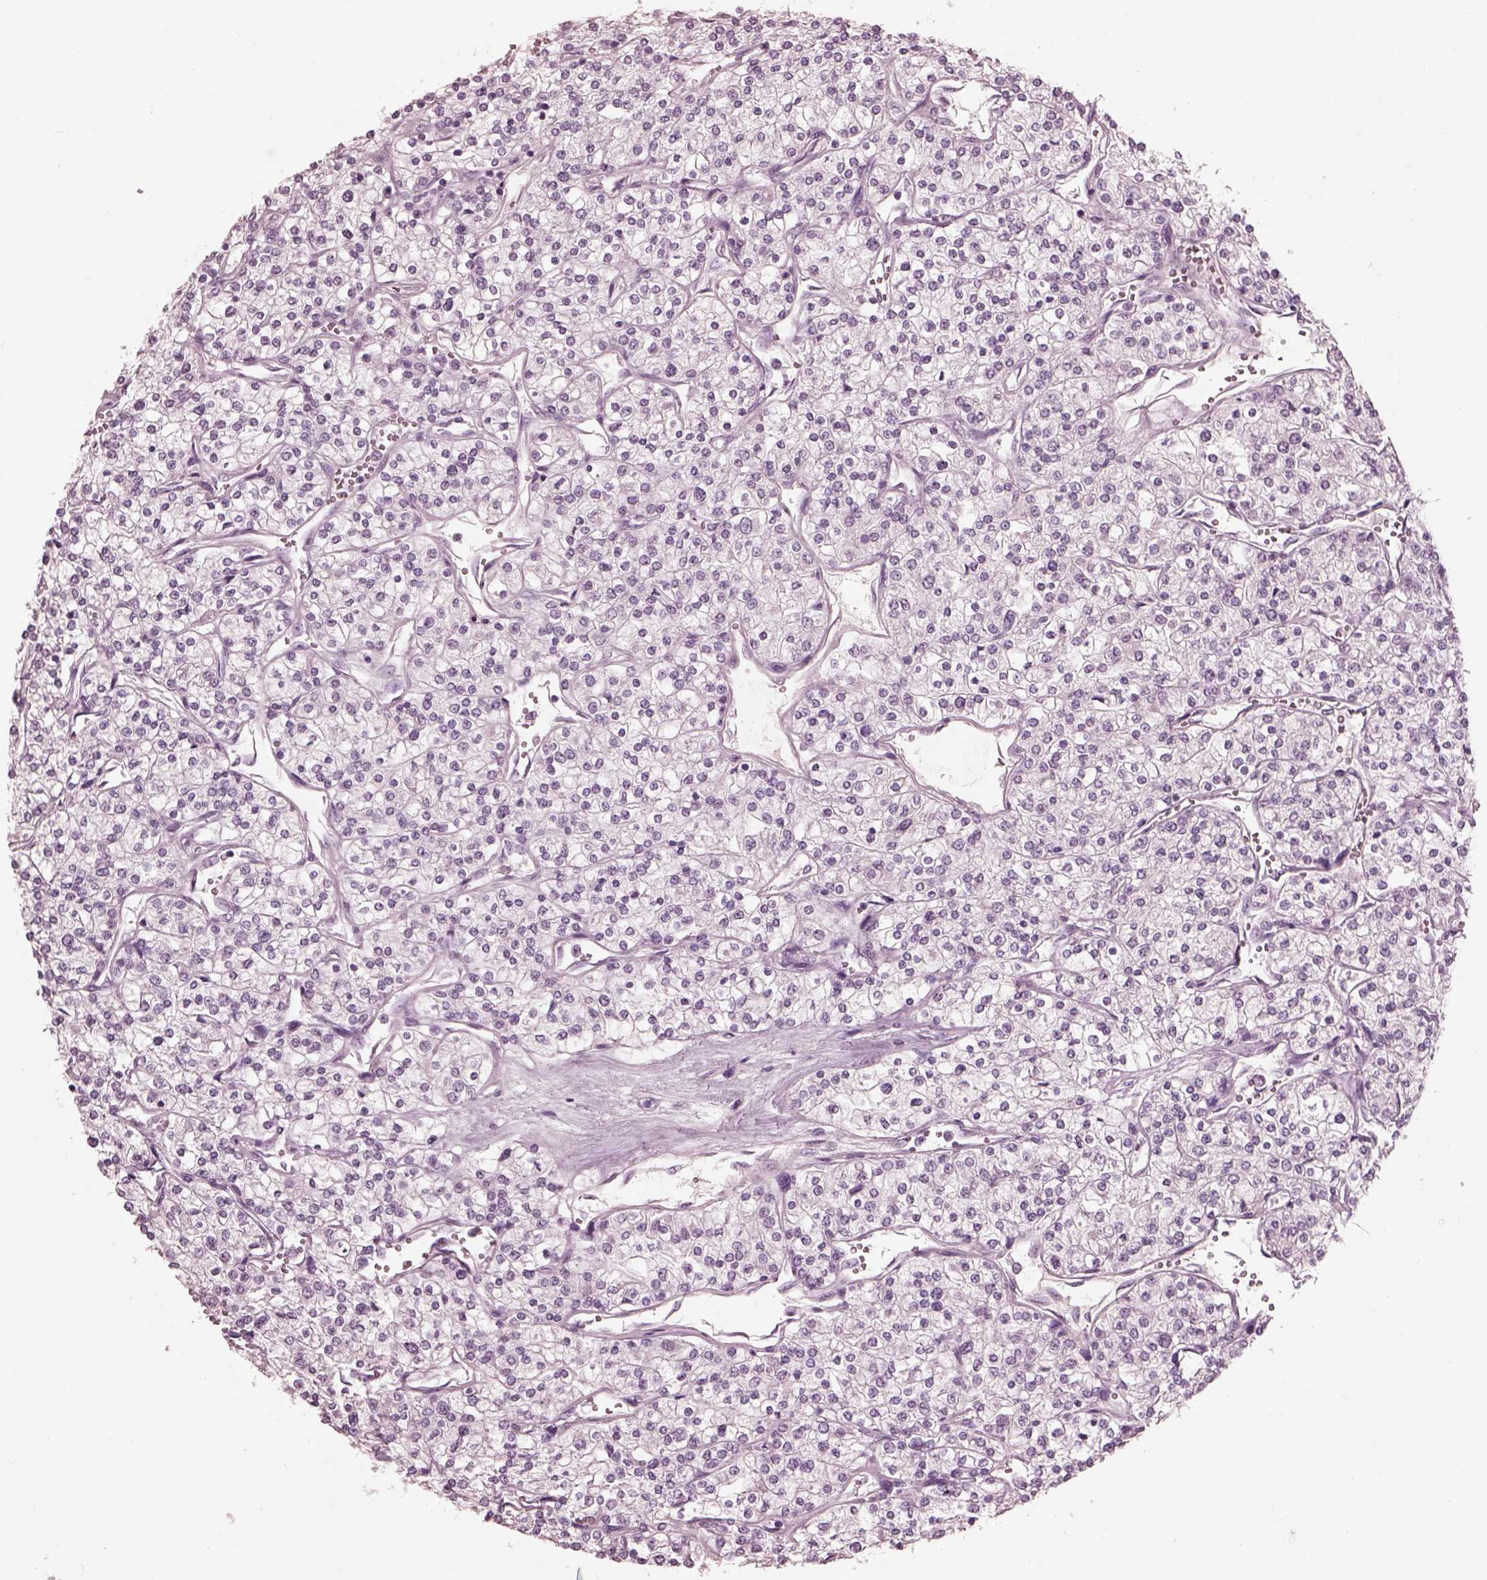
{"staining": {"intensity": "negative", "quantity": "none", "location": "none"}, "tissue": "renal cancer", "cell_type": "Tumor cells", "image_type": "cancer", "snomed": [{"axis": "morphology", "description": "Adenocarcinoma, NOS"}, {"axis": "topography", "description": "Kidney"}], "caption": "Protein analysis of adenocarcinoma (renal) exhibits no significant expression in tumor cells.", "gene": "GARIN4", "patient": {"sex": "male", "age": 80}}